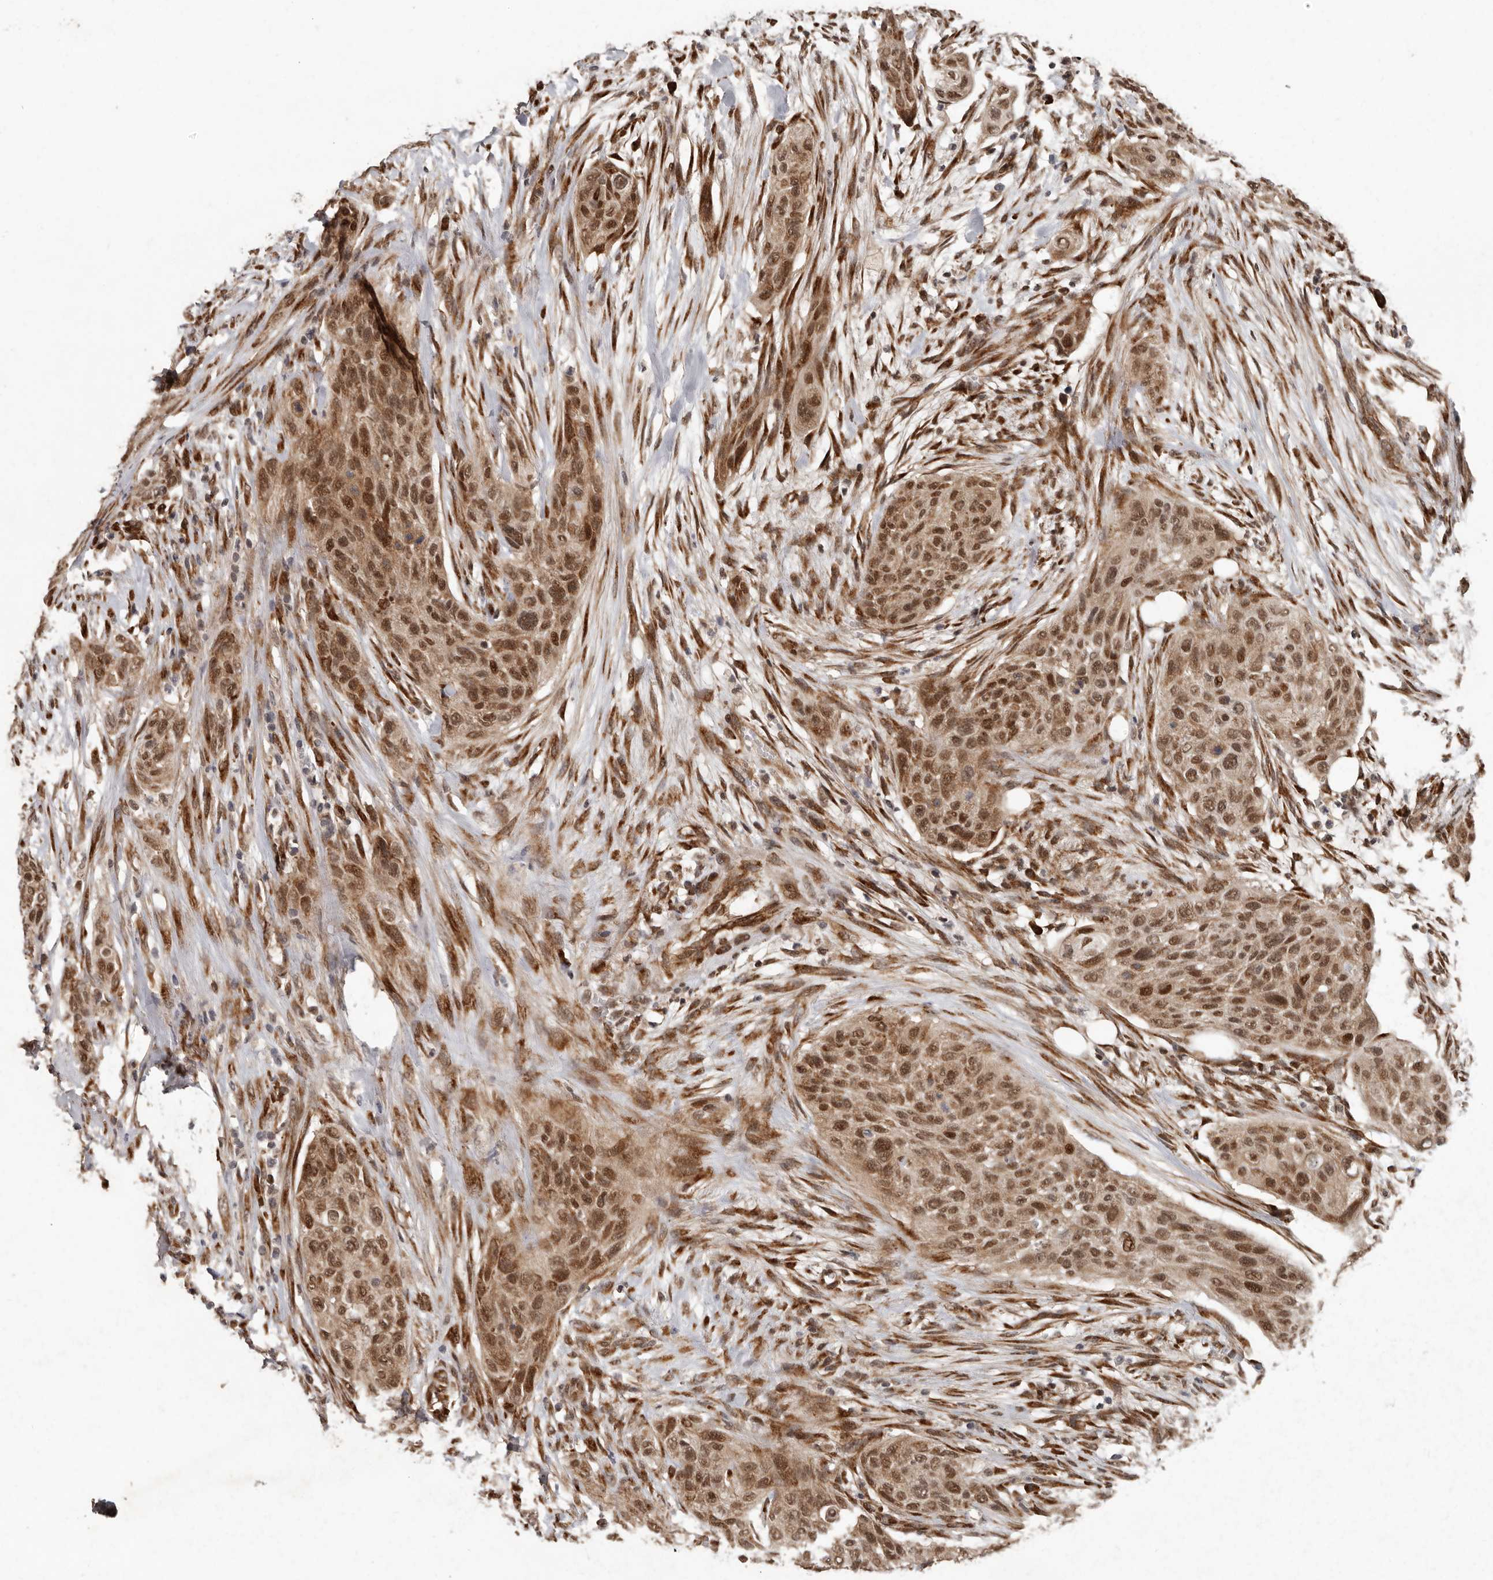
{"staining": {"intensity": "moderate", "quantity": ">75%", "location": "cytoplasmic/membranous,nuclear"}, "tissue": "urothelial cancer", "cell_type": "Tumor cells", "image_type": "cancer", "snomed": [{"axis": "morphology", "description": "Urothelial carcinoma, High grade"}, {"axis": "topography", "description": "Urinary bladder"}], "caption": "Moderate cytoplasmic/membranous and nuclear staining for a protein is identified in approximately >75% of tumor cells of urothelial cancer using IHC.", "gene": "LRGUK", "patient": {"sex": "male", "age": 35}}